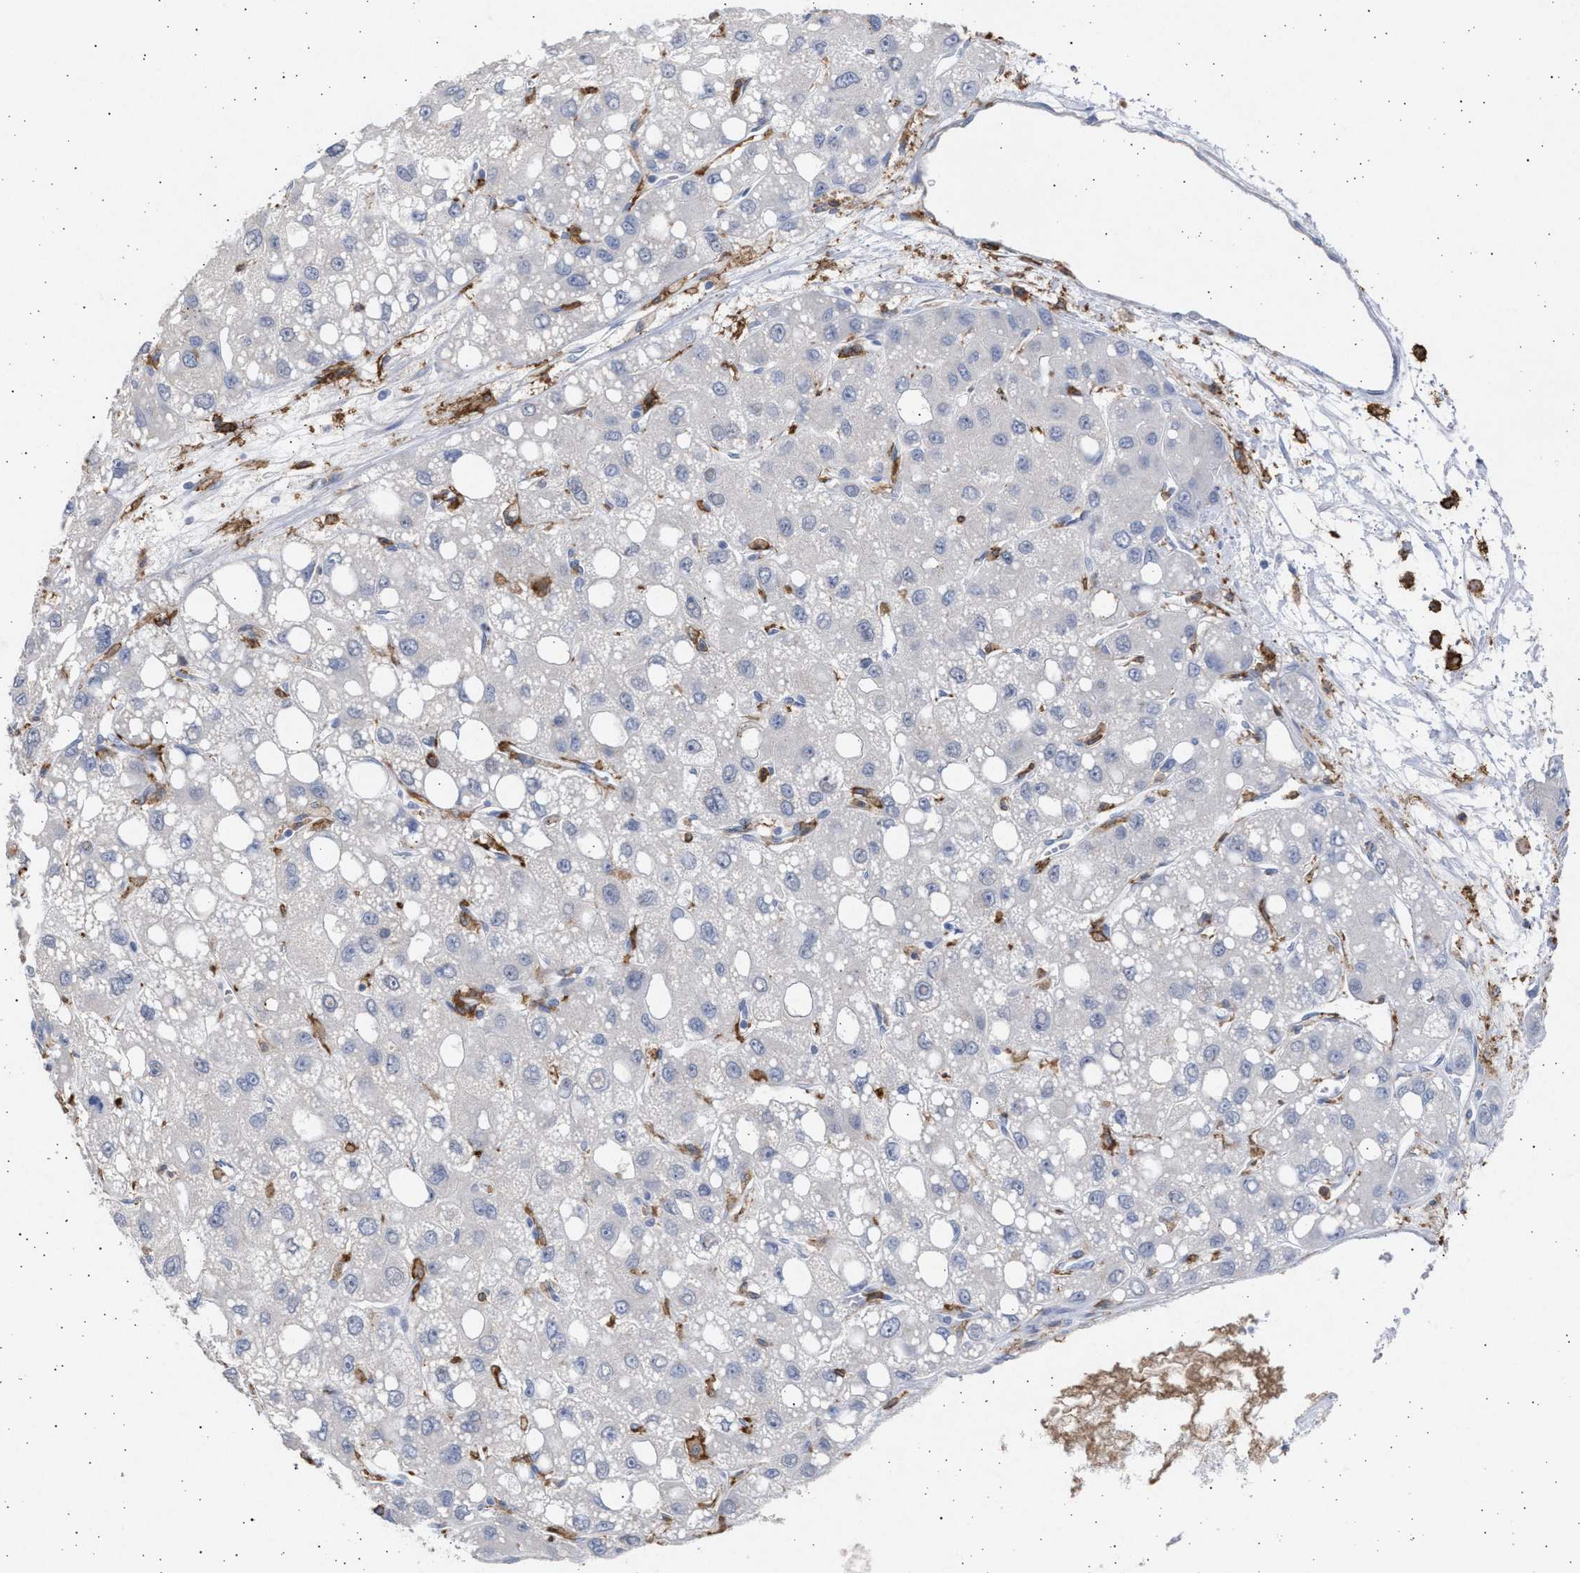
{"staining": {"intensity": "negative", "quantity": "none", "location": "none"}, "tissue": "liver cancer", "cell_type": "Tumor cells", "image_type": "cancer", "snomed": [{"axis": "morphology", "description": "Carcinoma, Hepatocellular, NOS"}, {"axis": "topography", "description": "Liver"}], "caption": "Image shows no protein staining in tumor cells of liver cancer tissue. (DAB (3,3'-diaminobenzidine) immunohistochemistry visualized using brightfield microscopy, high magnification).", "gene": "FCER1A", "patient": {"sex": "male", "age": 55}}